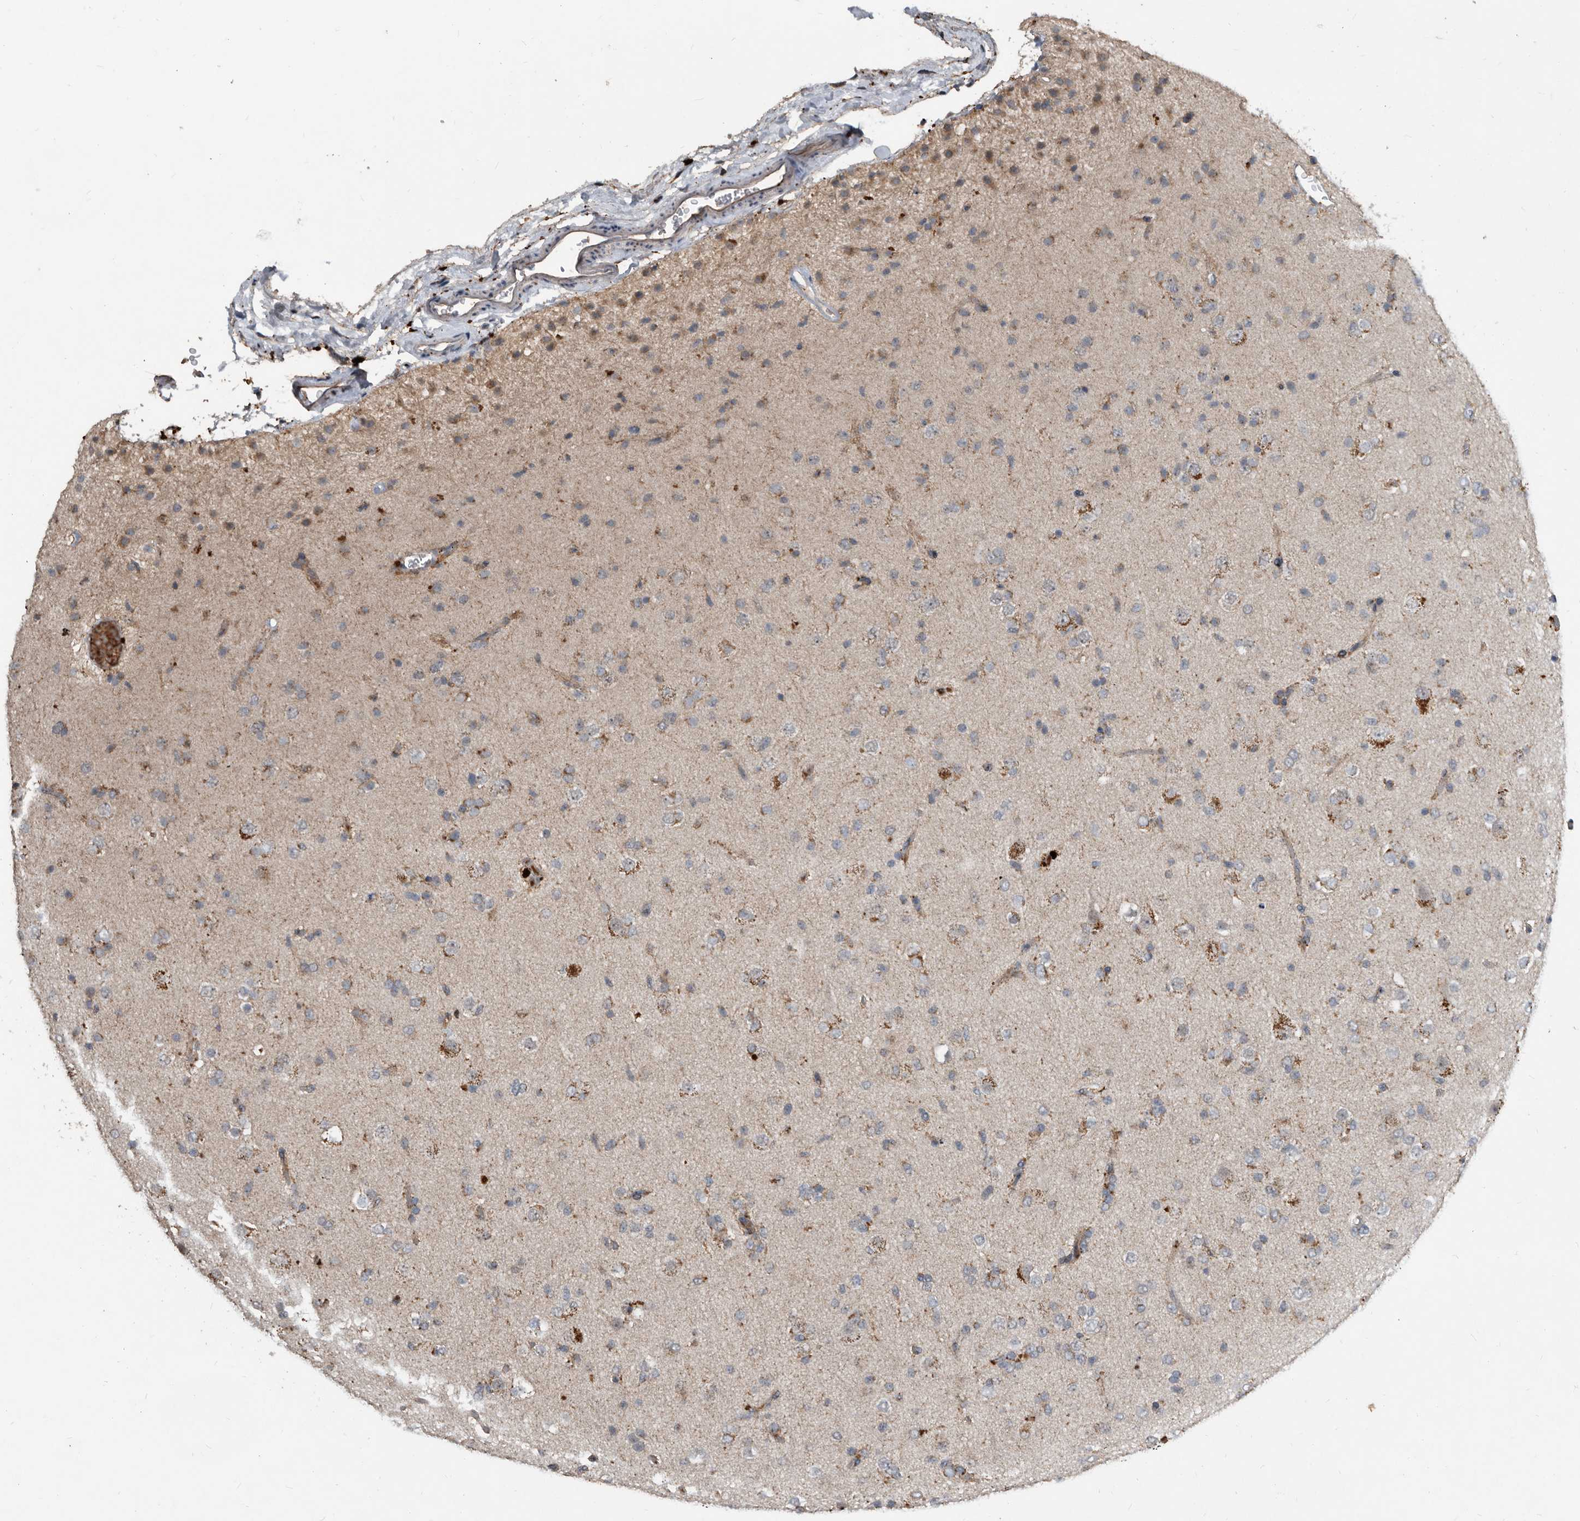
{"staining": {"intensity": "moderate", "quantity": "<25%", "location": "cytoplasmic/membranous"}, "tissue": "glioma", "cell_type": "Tumor cells", "image_type": "cancer", "snomed": [{"axis": "morphology", "description": "Glioma, malignant, Low grade"}, {"axis": "topography", "description": "Brain"}], "caption": "DAB immunohistochemical staining of glioma exhibits moderate cytoplasmic/membranous protein positivity in approximately <25% of tumor cells. (DAB (3,3'-diaminobenzidine) IHC, brown staining for protein, blue staining for nuclei).", "gene": "PI15", "patient": {"sex": "male", "age": 65}}